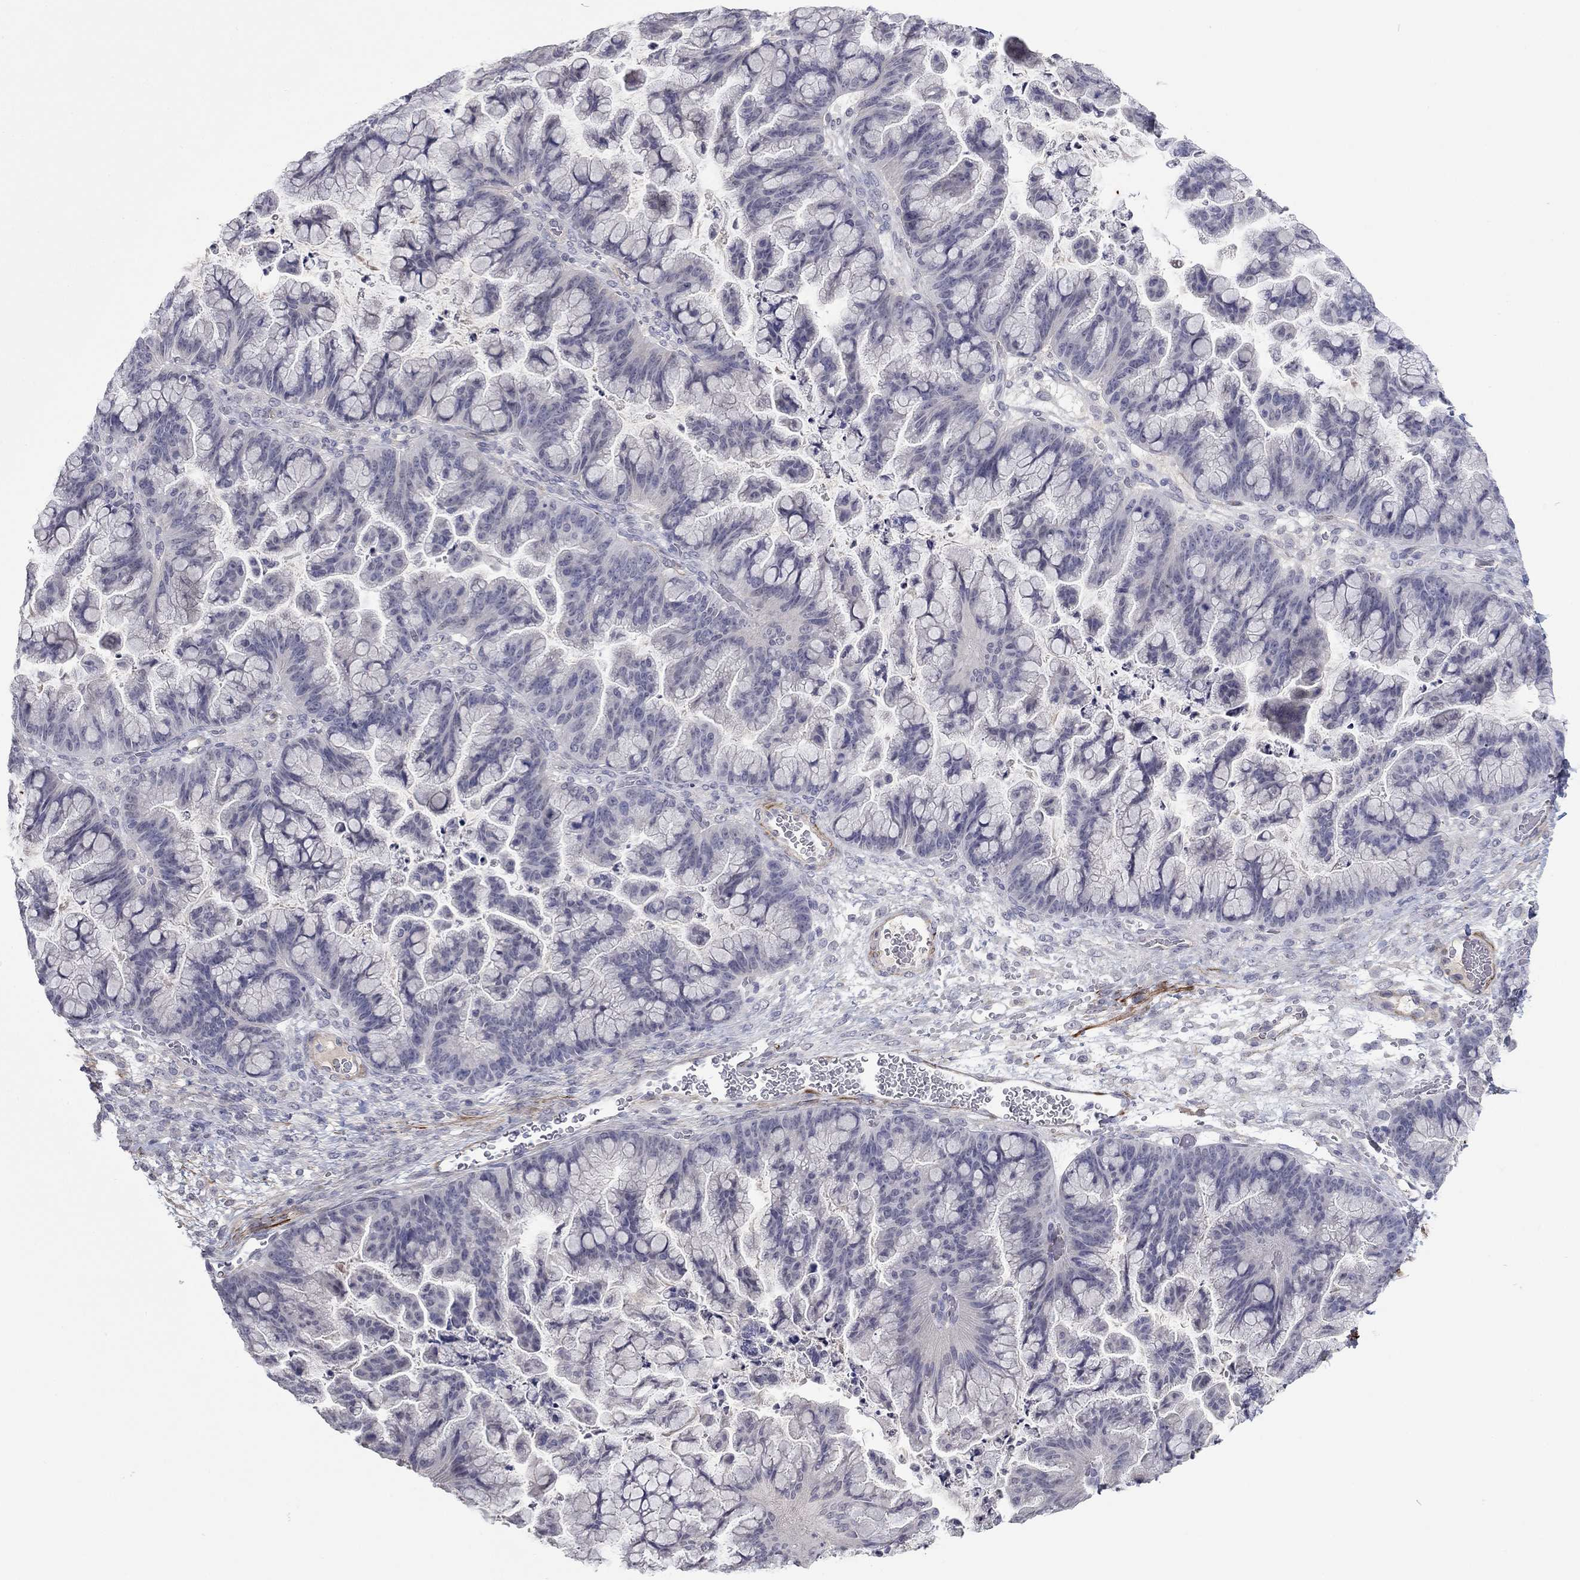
{"staining": {"intensity": "negative", "quantity": "none", "location": "none"}, "tissue": "ovarian cancer", "cell_type": "Tumor cells", "image_type": "cancer", "snomed": [{"axis": "morphology", "description": "Cystadenocarcinoma, mucinous, NOS"}, {"axis": "topography", "description": "Ovary"}], "caption": "IHC of human ovarian cancer (mucinous cystadenocarcinoma) reveals no expression in tumor cells.", "gene": "IP6K3", "patient": {"sex": "female", "age": 67}}